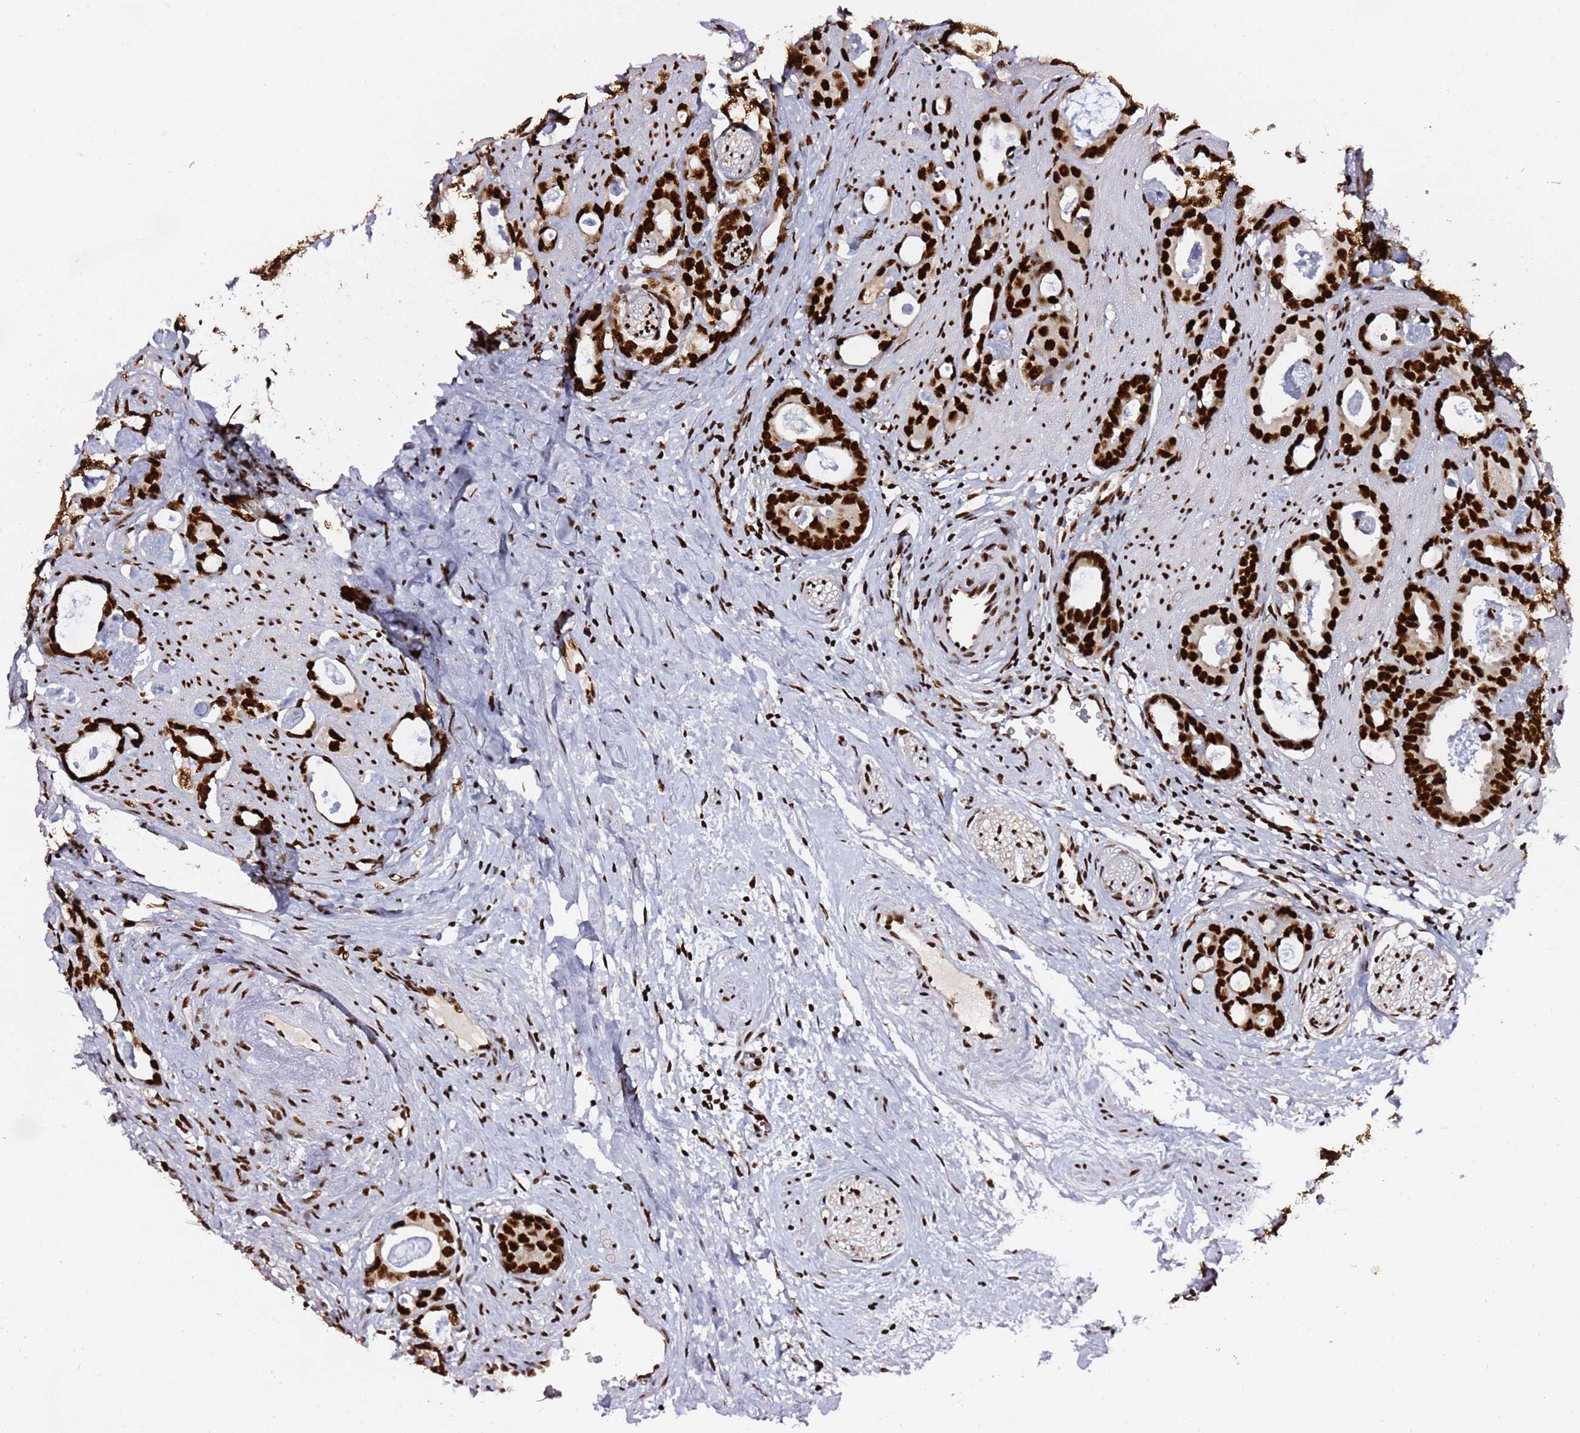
{"staining": {"intensity": "strong", "quantity": ">75%", "location": "nuclear"}, "tissue": "prostate cancer", "cell_type": "Tumor cells", "image_type": "cancer", "snomed": [{"axis": "morphology", "description": "Adenocarcinoma, Low grade"}, {"axis": "topography", "description": "Prostate"}], "caption": "Prostate cancer was stained to show a protein in brown. There is high levels of strong nuclear expression in about >75% of tumor cells. (brown staining indicates protein expression, while blue staining denotes nuclei).", "gene": "C6orf226", "patient": {"sex": "male", "age": 63}}